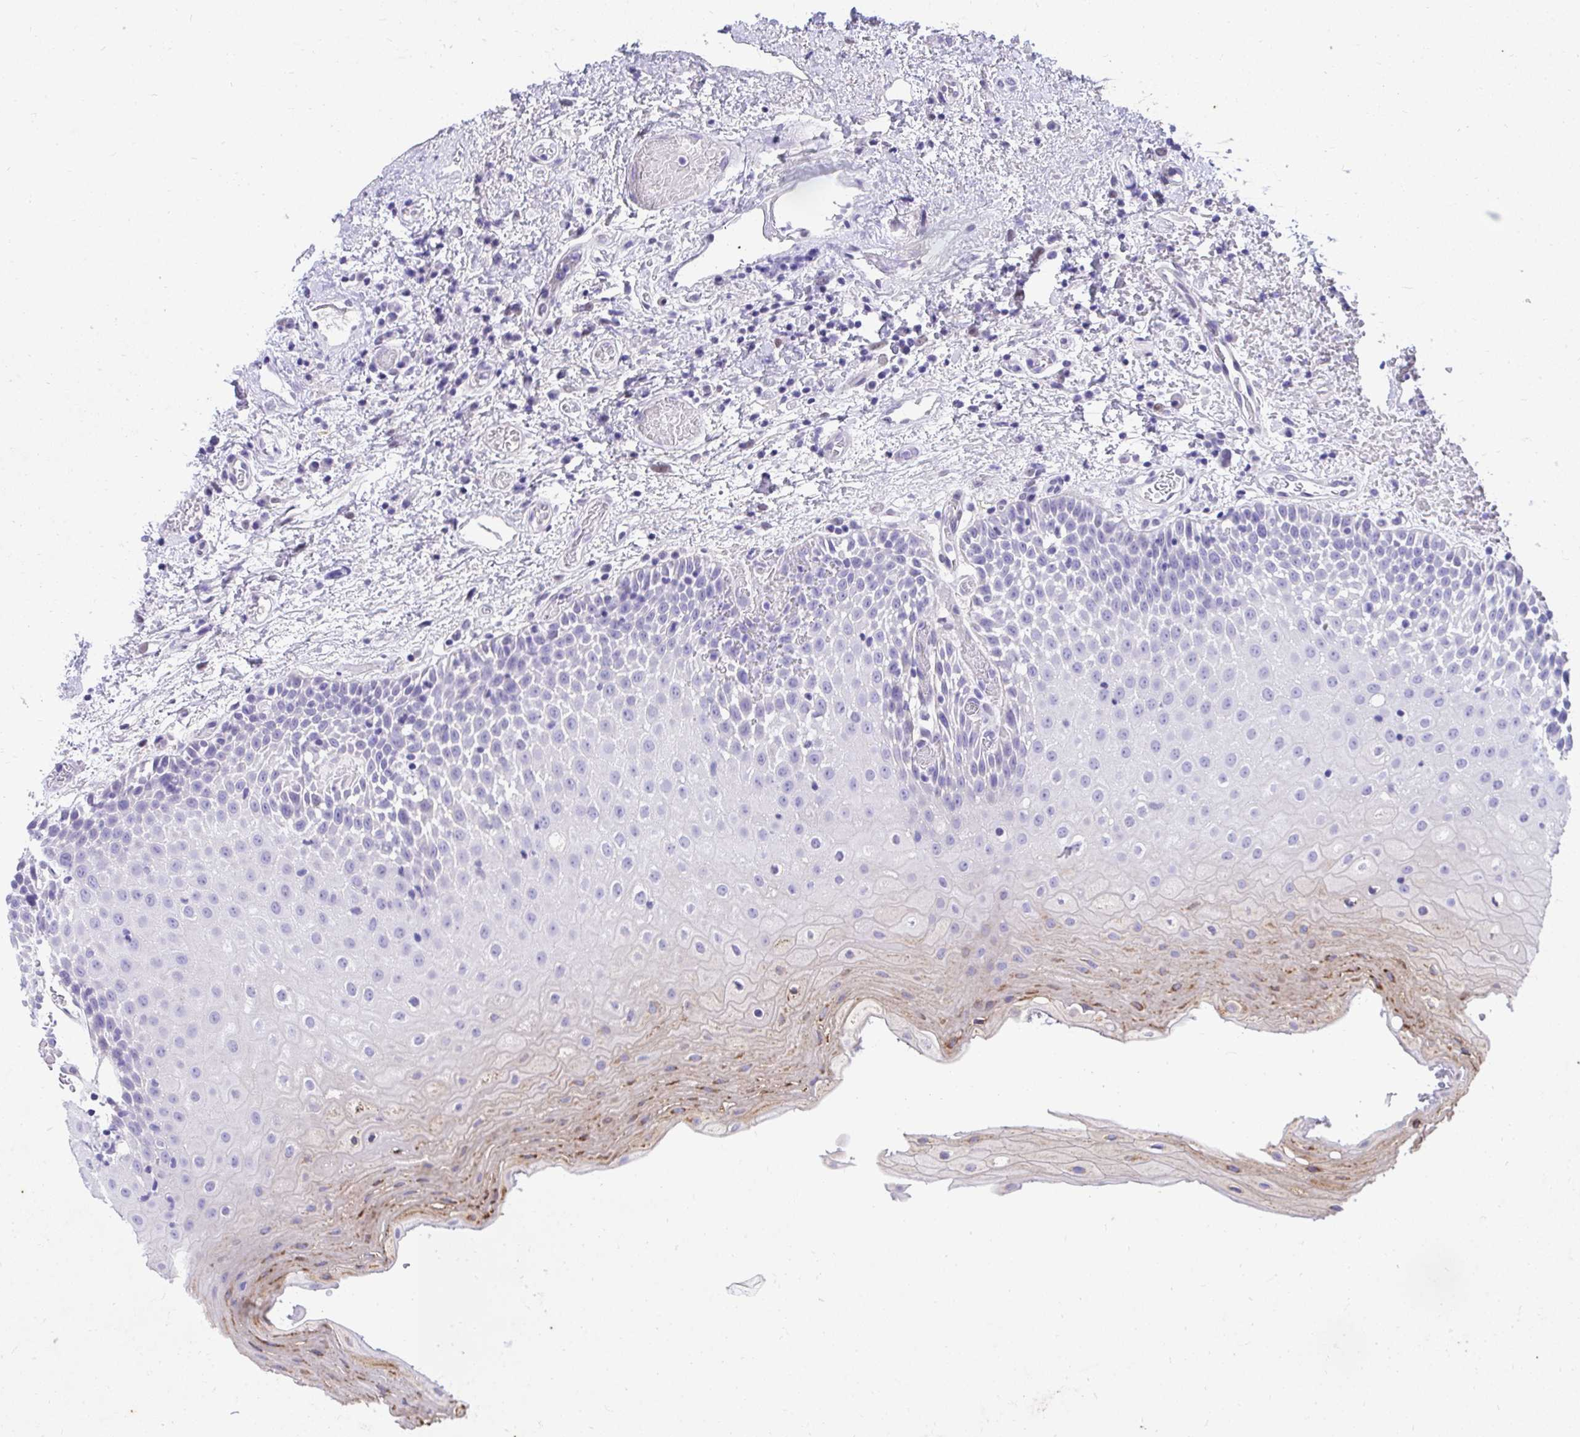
{"staining": {"intensity": "moderate", "quantity": "<25%", "location": "cytoplasmic/membranous"}, "tissue": "oral mucosa", "cell_type": "Squamous epithelial cells", "image_type": "normal", "snomed": [{"axis": "morphology", "description": "Normal tissue, NOS"}, {"axis": "topography", "description": "Oral tissue"}], "caption": "Immunohistochemical staining of unremarkable human oral mucosa reveals low levels of moderate cytoplasmic/membranous expression in approximately <25% of squamous epithelial cells.", "gene": "KLK1", "patient": {"sex": "female", "age": 82}}